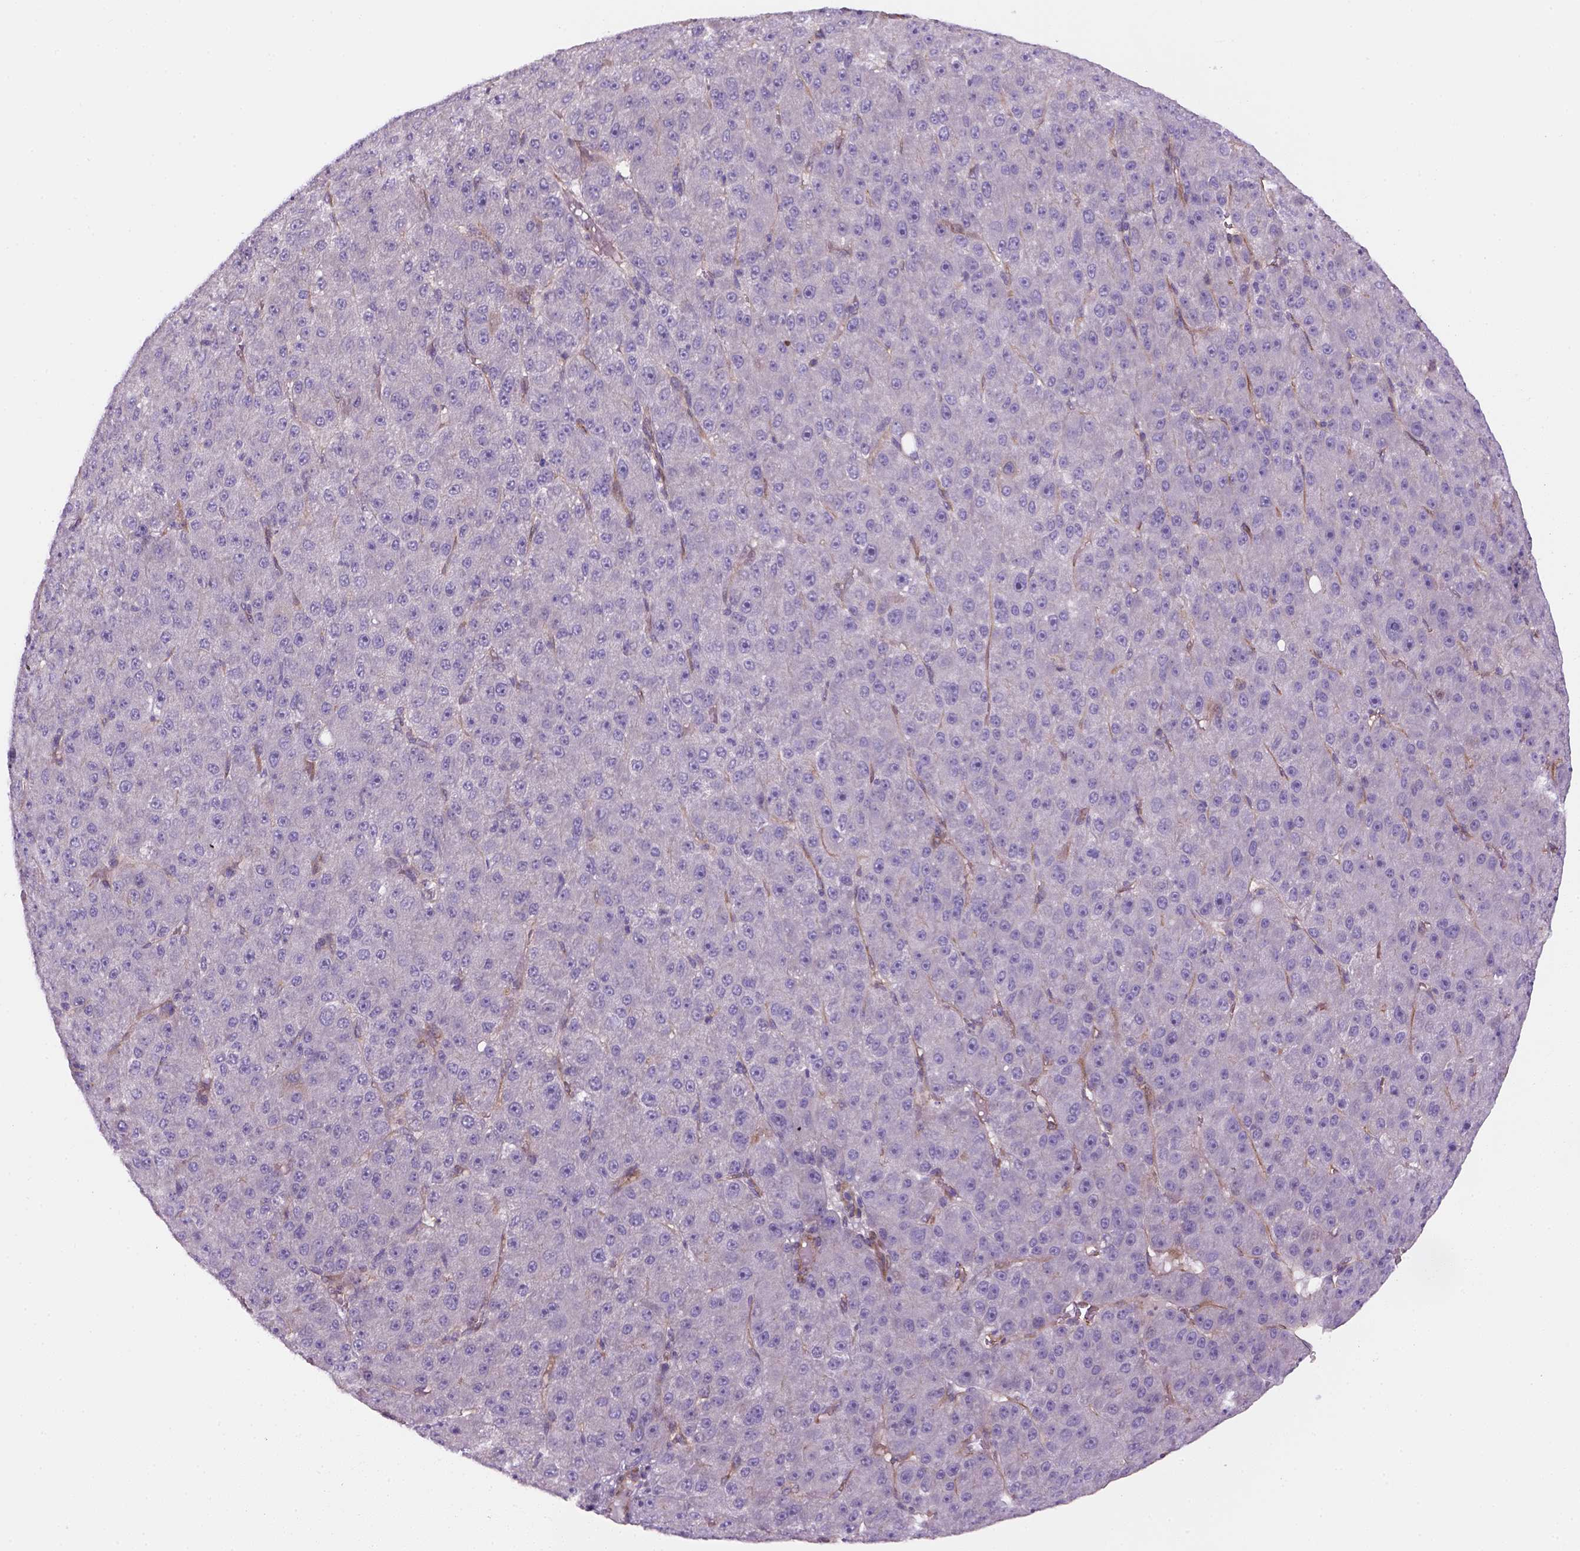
{"staining": {"intensity": "negative", "quantity": "none", "location": "none"}, "tissue": "liver cancer", "cell_type": "Tumor cells", "image_type": "cancer", "snomed": [{"axis": "morphology", "description": "Carcinoma, Hepatocellular, NOS"}, {"axis": "topography", "description": "Liver"}], "caption": "A high-resolution histopathology image shows immunohistochemistry staining of liver hepatocellular carcinoma, which demonstrates no significant positivity in tumor cells.", "gene": "VSTM5", "patient": {"sex": "male", "age": 67}}